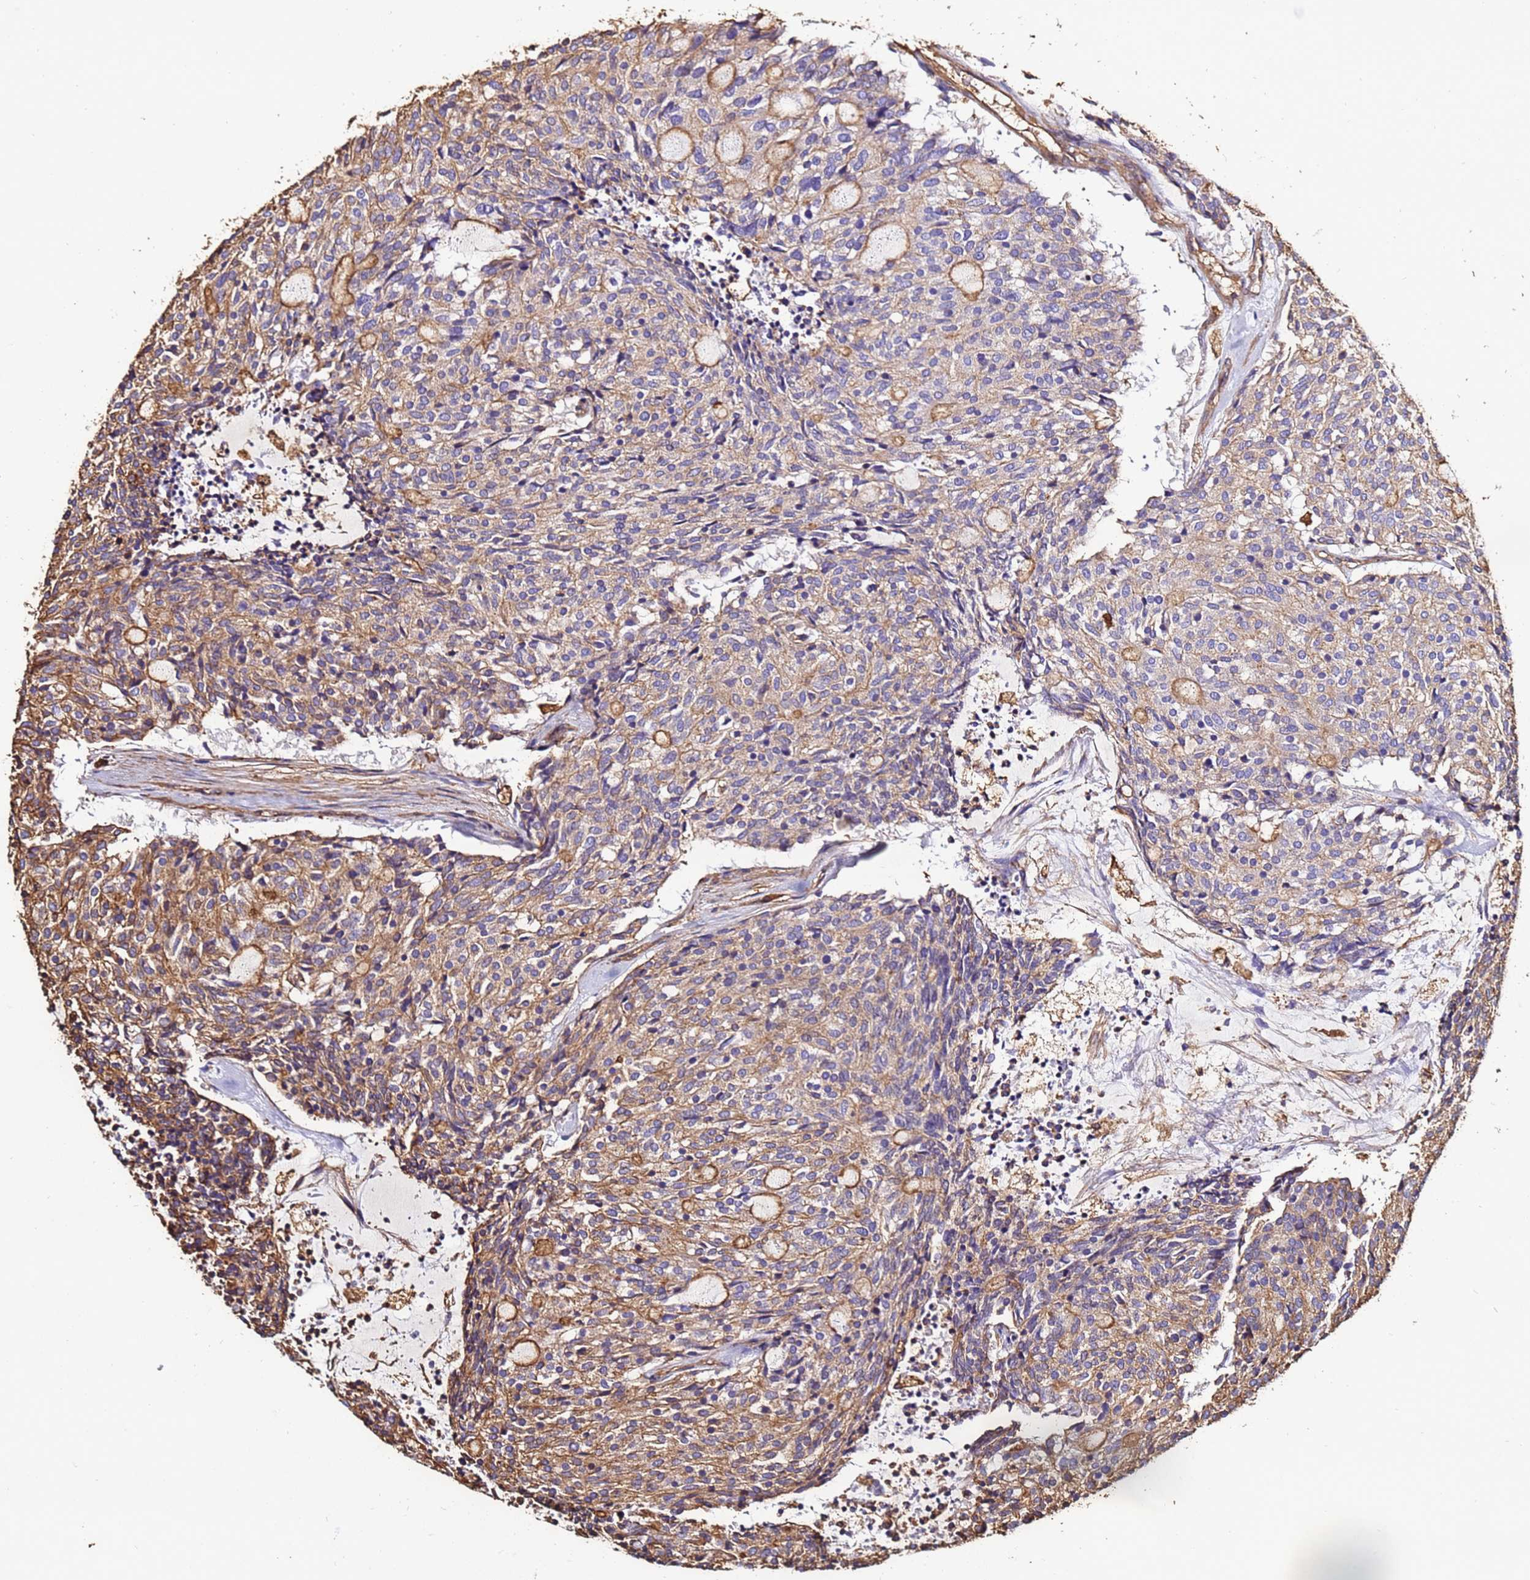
{"staining": {"intensity": "moderate", "quantity": "25%-75%", "location": "cytoplasmic/membranous"}, "tissue": "carcinoid", "cell_type": "Tumor cells", "image_type": "cancer", "snomed": [{"axis": "morphology", "description": "Carcinoid, malignant, NOS"}, {"axis": "topography", "description": "Pancreas"}], "caption": "A histopathology image of human malignant carcinoid stained for a protein displays moderate cytoplasmic/membranous brown staining in tumor cells.", "gene": "ACTB", "patient": {"sex": "female", "age": 54}}